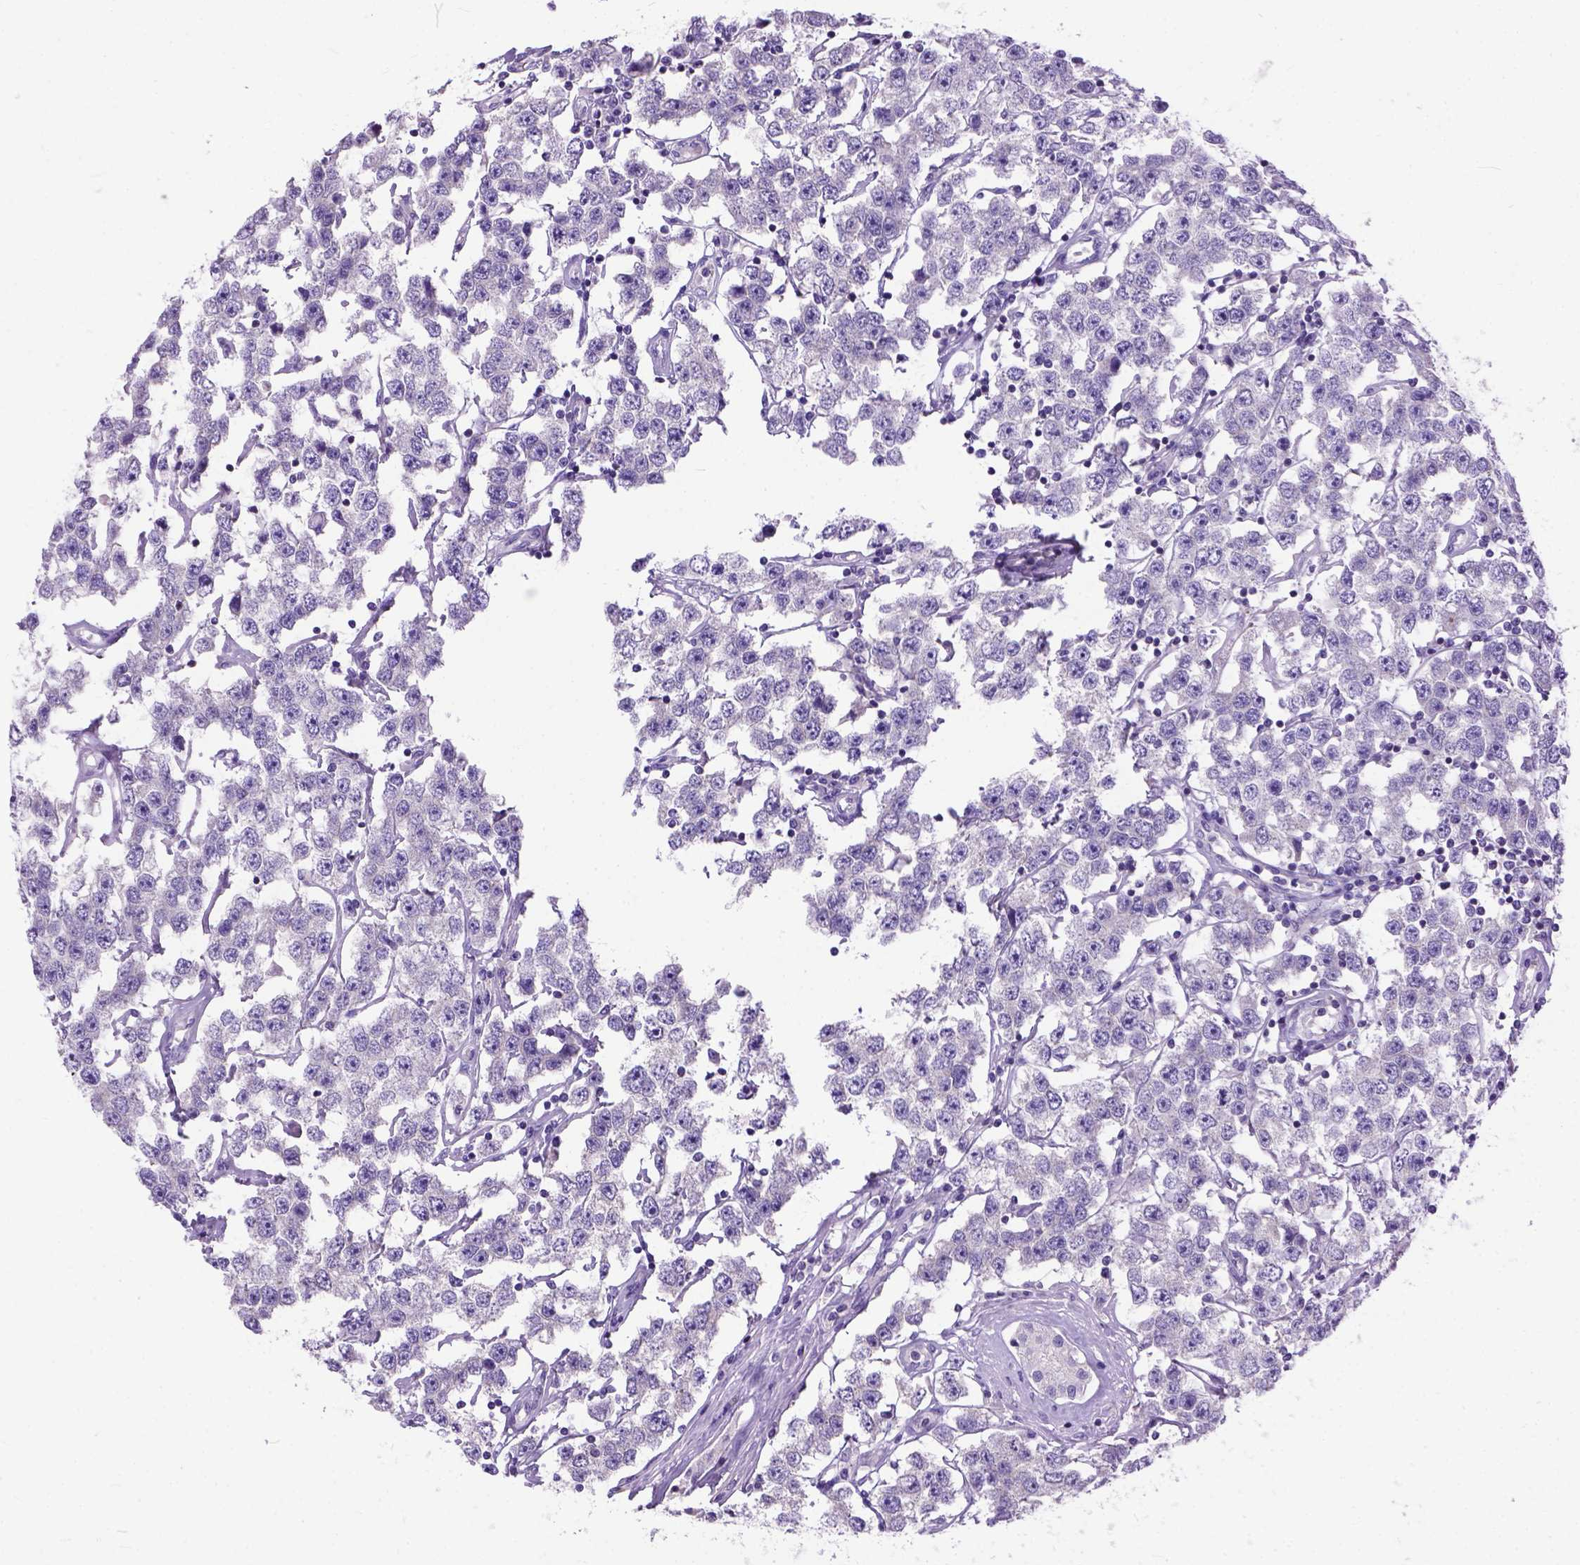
{"staining": {"intensity": "negative", "quantity": "none", "location": "none"}, "tissue": "testis cancer", "cell_type": "Tumor cells", "image_type": "cancer", "snomed": [{"axis": "morphology", "description": "Seminoma, NOS"}, {"axis": "topography", "description": "Testis"}], "caption": "The photomicrograph reveals no staining of tumor cells in testis cancer.", "gene": "BANF2", "patient": {"sex": "male", "age": 52}}